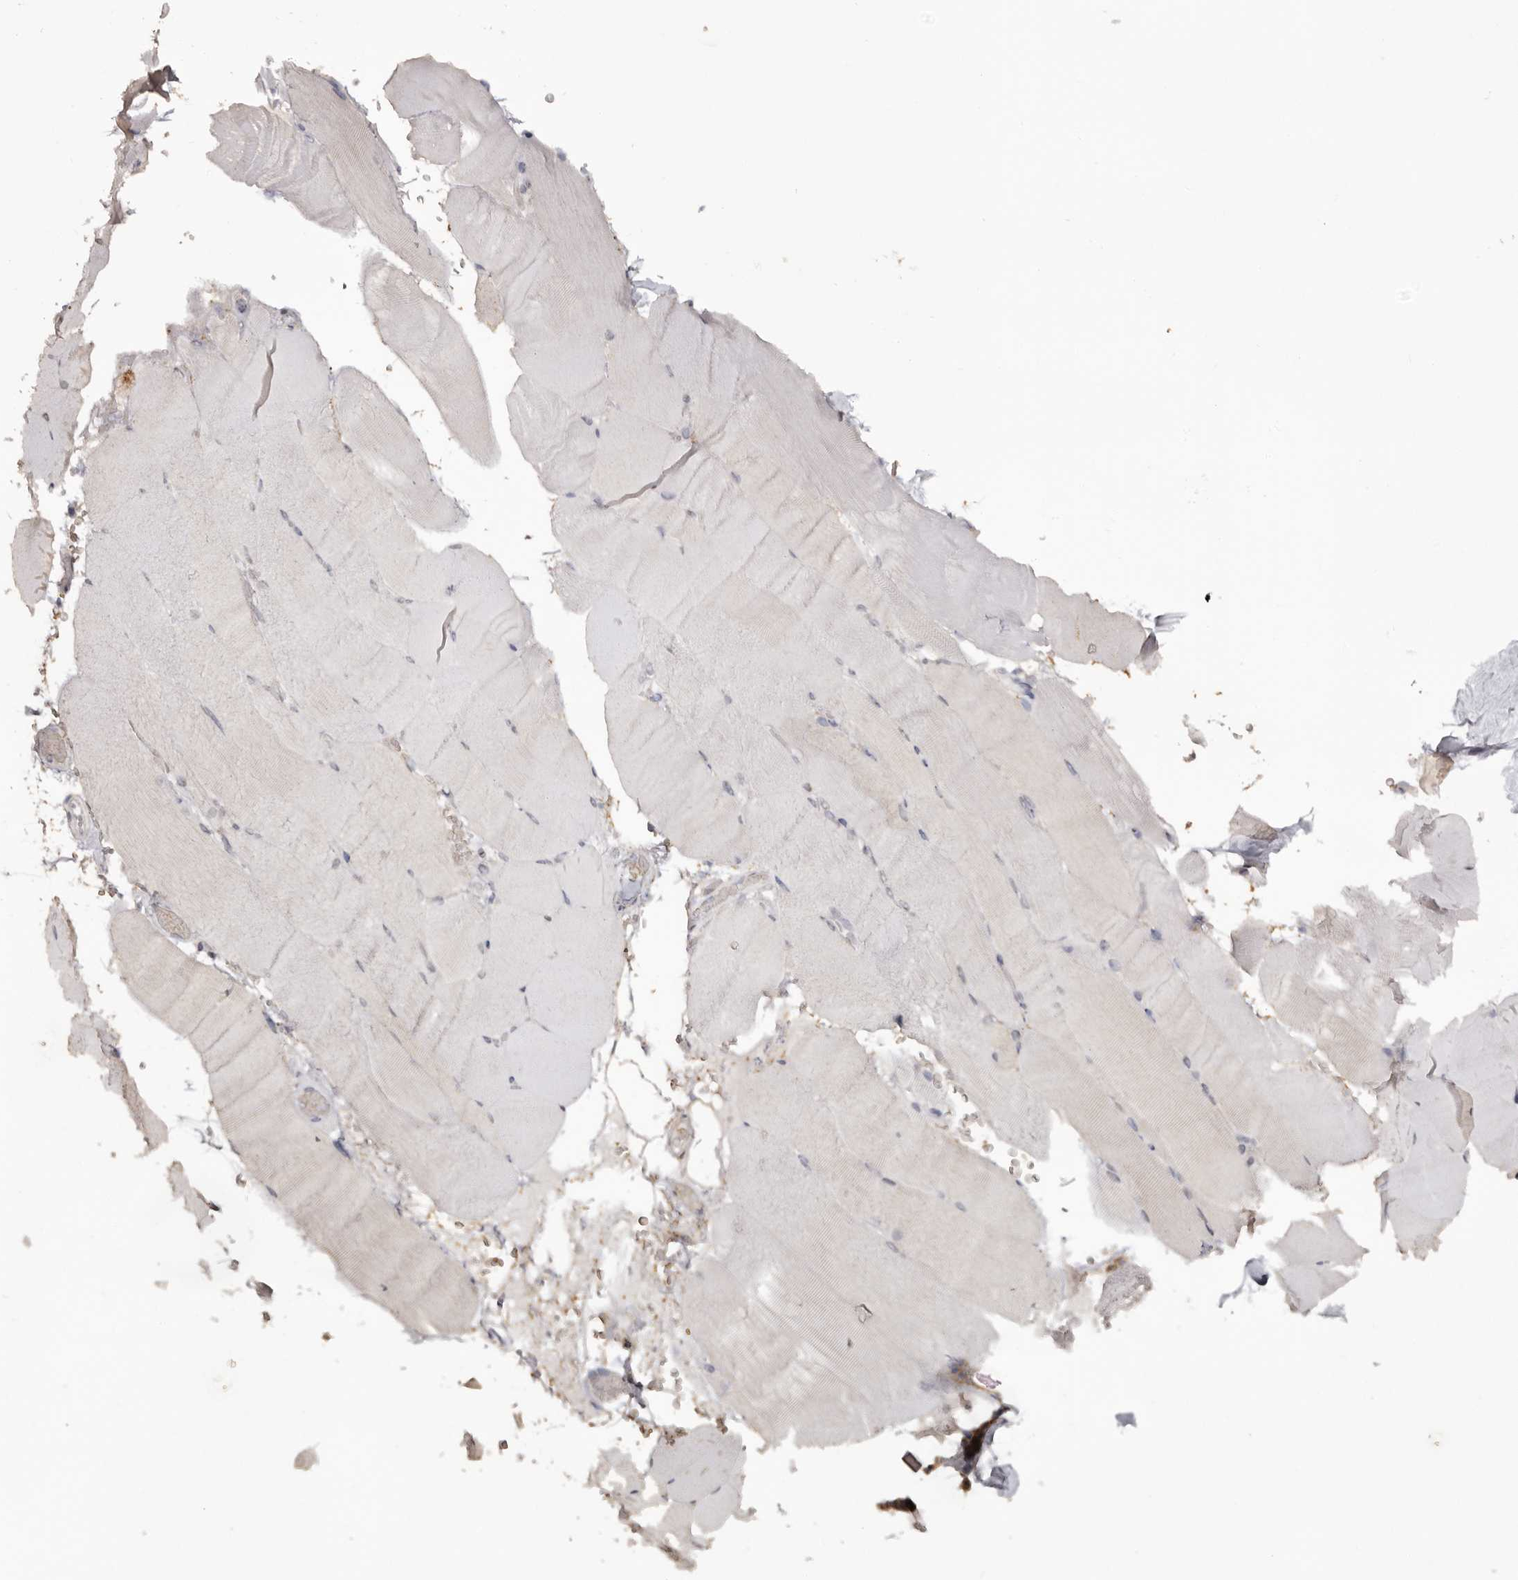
{"staining": {"intensity": "negative", "quantity": "none", "location": "none"}, "tissue": "skeletal muscle", "cell_type": "Myocytes", "image_type": "normal", "snomed": [{"axis": "morphology", "description": "Normal tissue, NOS"}, {"axis": "topography", "description": "Skeletal muscle"}, {"axis": "topography", "description": "Parathyroid gland"}], "caption": "Immunohistochemical staining of benign human skeletal muscle shows no significant staining in myocytes. The staining is performed using DAB brown chromogen with nuclei counter-stained in using hematoxylin.", "gene": "PIGX", "patient": {"sex": "female", "age": 37}}